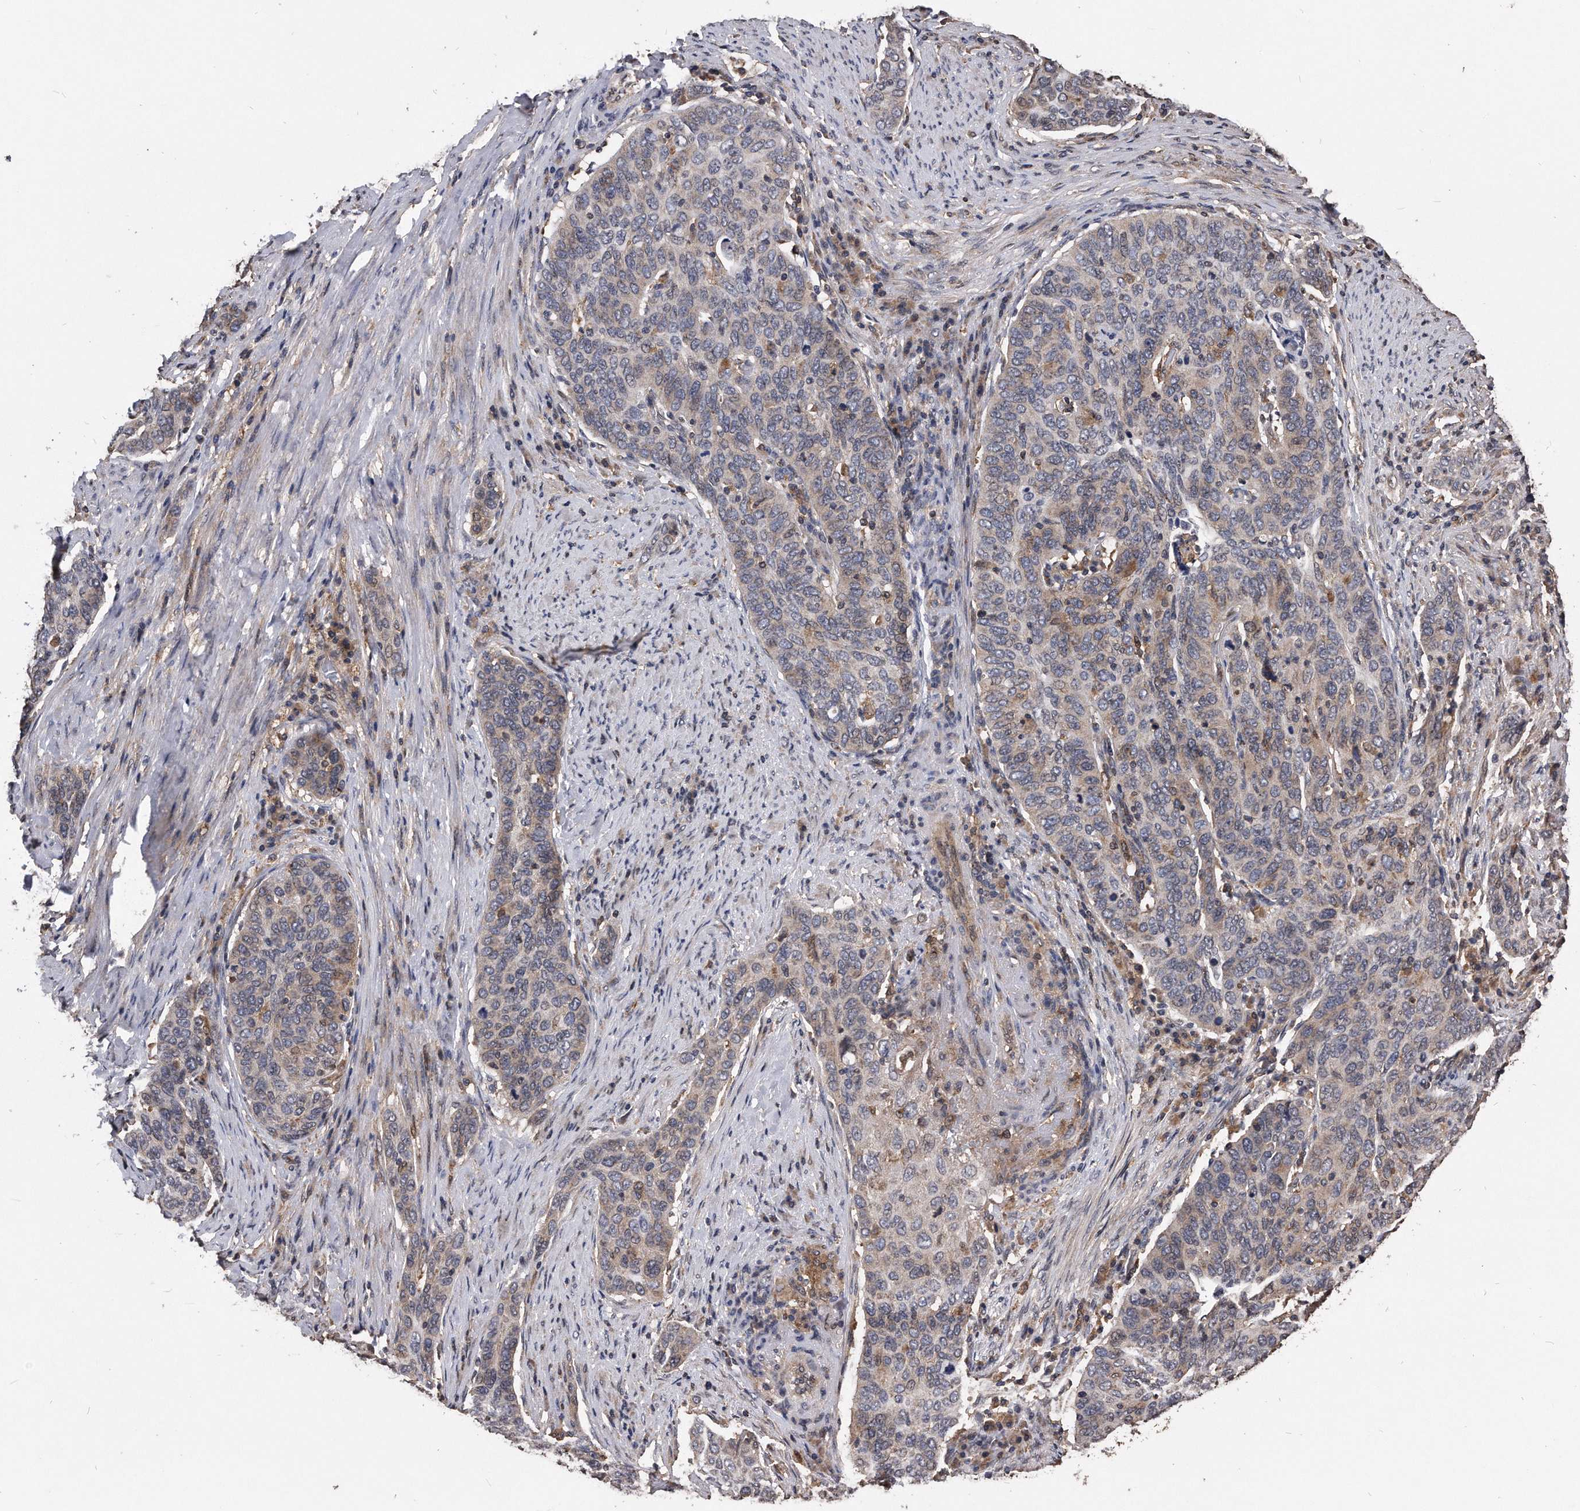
{"staining": {"intensity": "weak", "quantity": "<25%", "location": "cytoplasmic/membranous"}, "tissue": "cervical cancer", "cell_type": "Tumor cells", "image_type": "cancer", "snomed": [{"axis": "morphology", "description": "Squamous cell carcinoma, NOS"}, {"axis": "topography", "description": "Cervix"}], "caption": "IHC image of neoplastic tissue: human cervical cancer (squamous cell carcinoma) stained with DAB (3,3'-diaminobenzidine) shows no significant protein expression in tumor cells.", "gene": "IL20RA", "patient": {"sex": "female", "age": 60}}